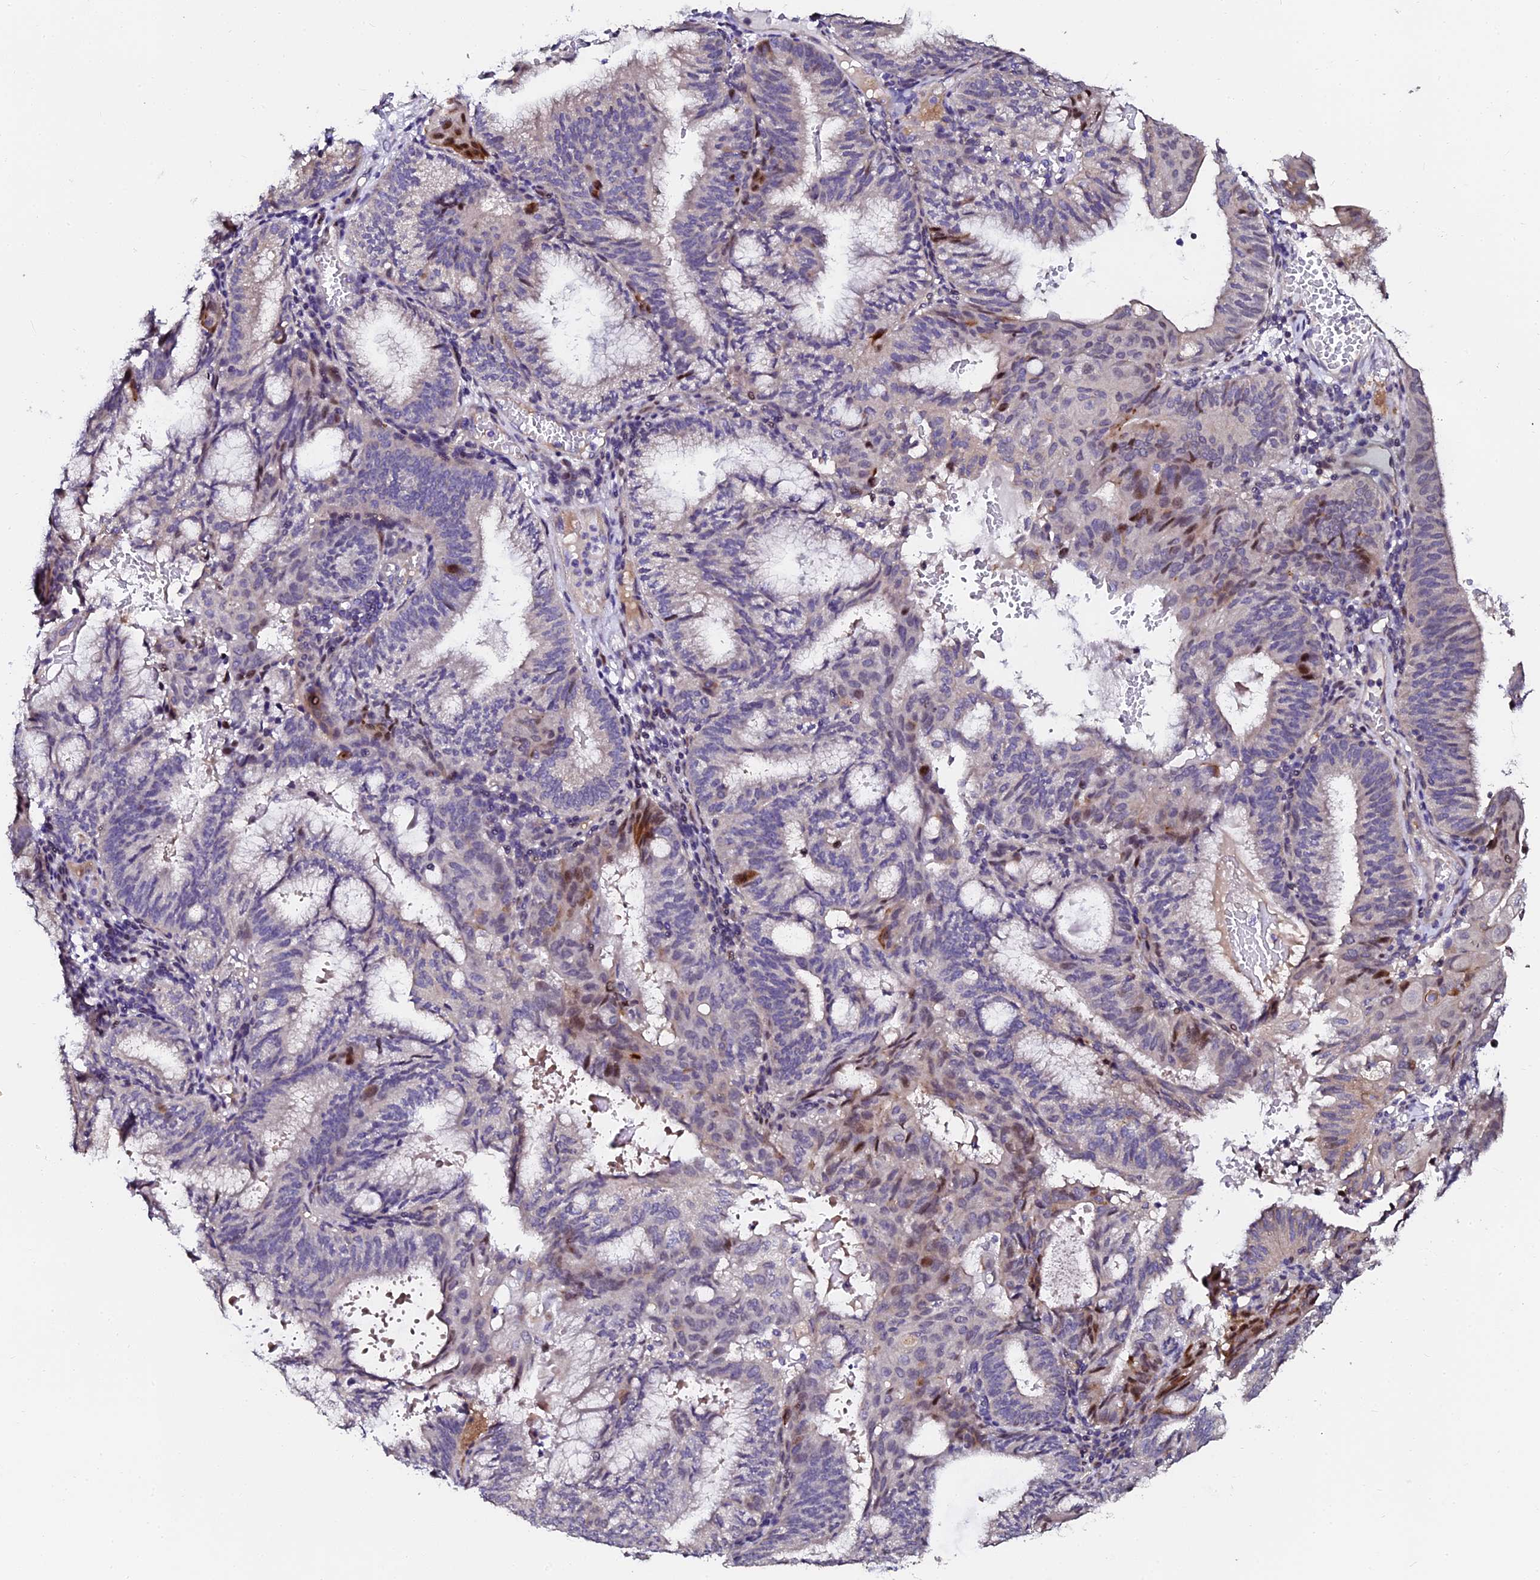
{"staining": {"intensity": "moderate", "quantity": "<25%", "location": "nuclear"}, "tissue": "endometrial cancer", "cell_type": "Tumor cells", "image_type": "cancer", "snomed": [{"axis": "morphology", "description": "Adenocarcinoma, NOS"}, {"axis": "topography", "description": "Endometrium"}], "caption": "A brown stain highlights moderate nuclear expression of a protein in adenocarcinoma (endometrial) tumor cells.", "gene": "GPN3", "patient": {"sex": "female", "age": 49}}